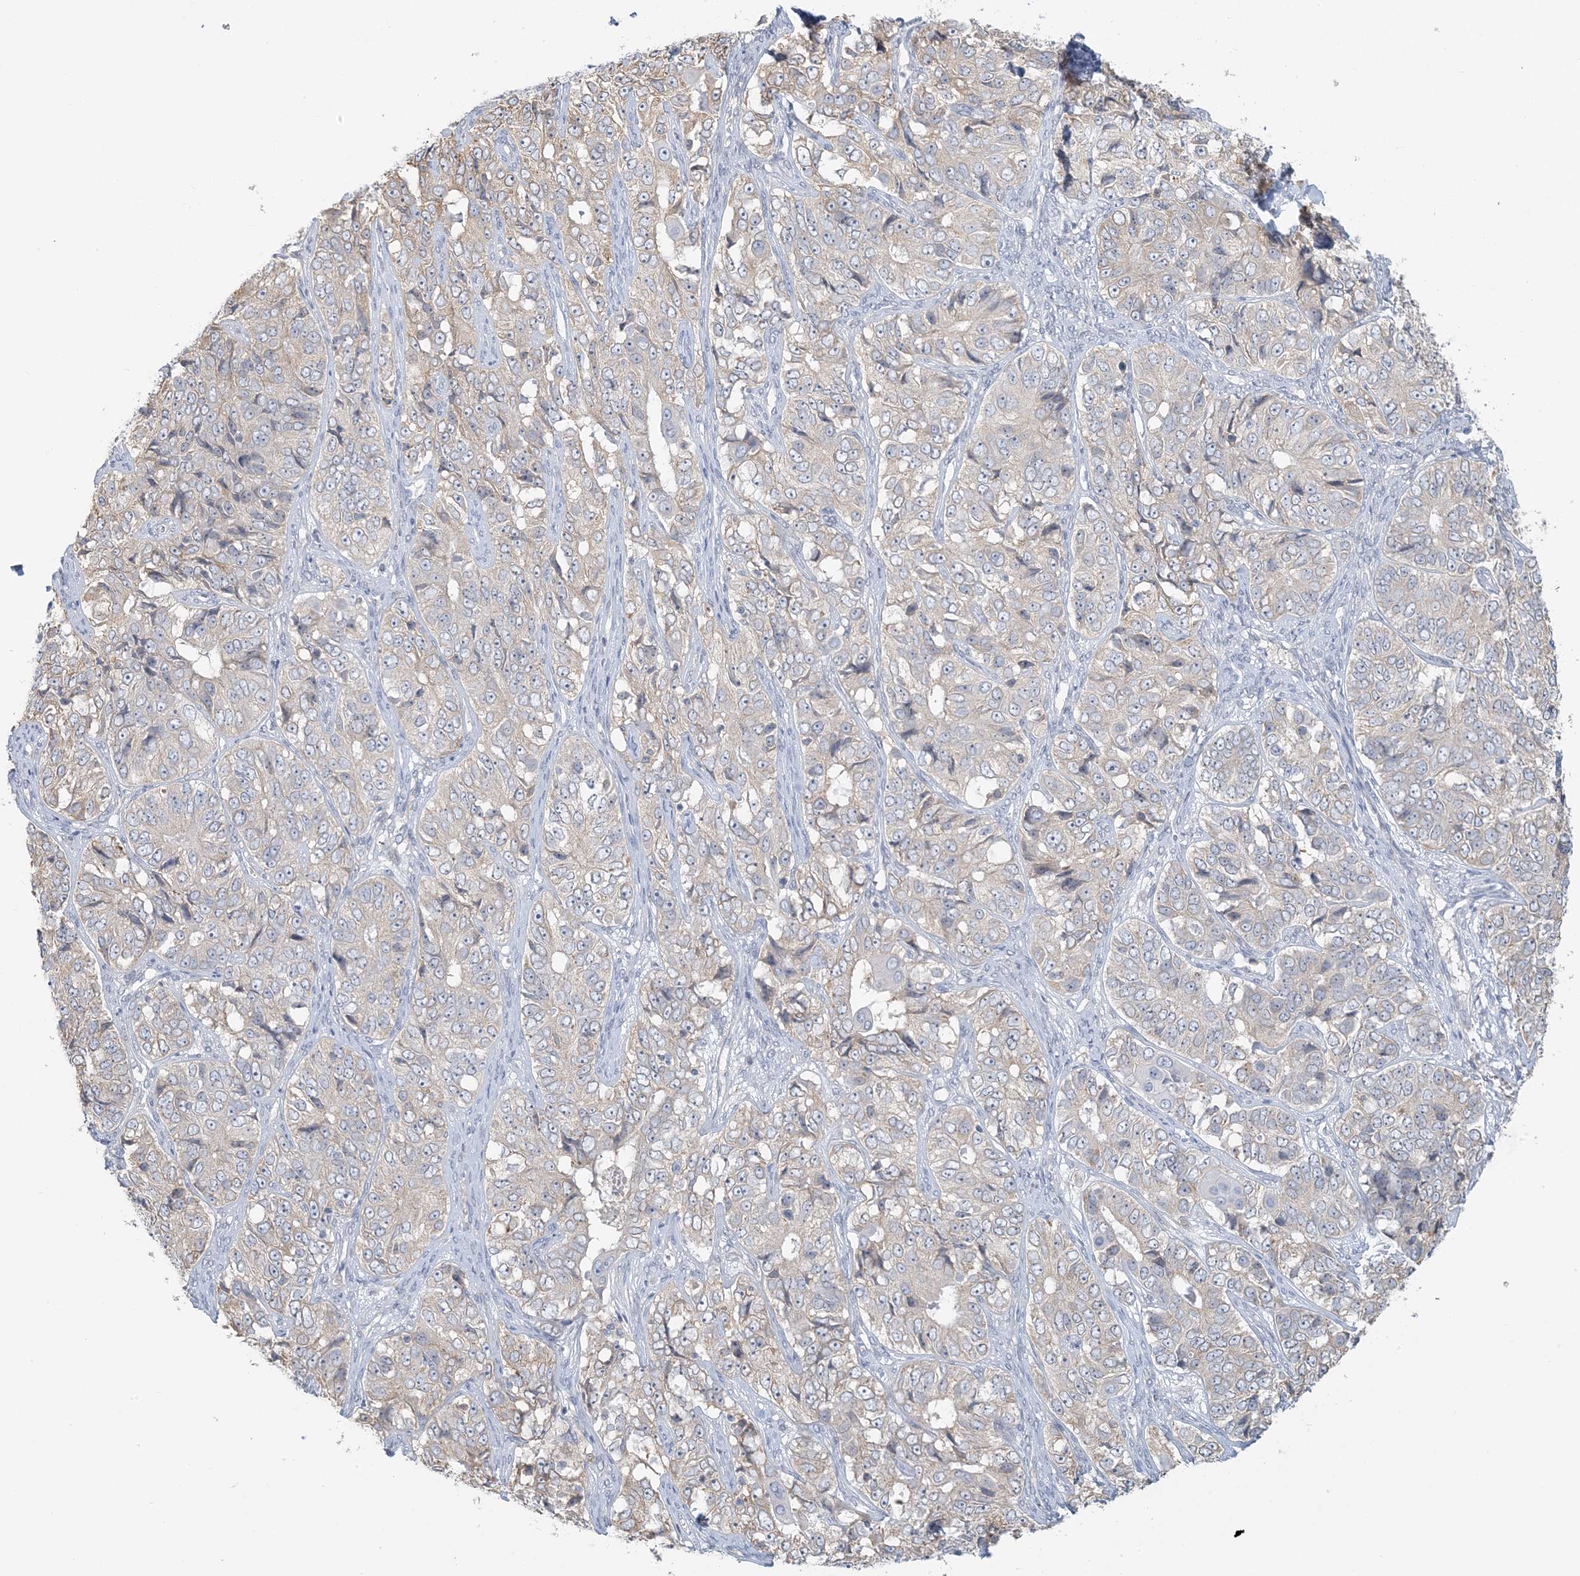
{"staining": {"intensity": "negative", "quantity": "none", "location": "none"}, "tissue": "ovarian cancer", "cell_type": "Tumor cells", "image_type": "cancer", "snomed": [{"axis": "morphology", "description": "Carcinoma, endometroid"}, {"axis": "topography", "description": "Ovary"}], "caption": "This is a photomicrograph of IHC staining of ovarian cancer, which shows no staining in tumor cells.", "gene": "EEFSEC", "patient": {"sex": "female", "age": 51}}